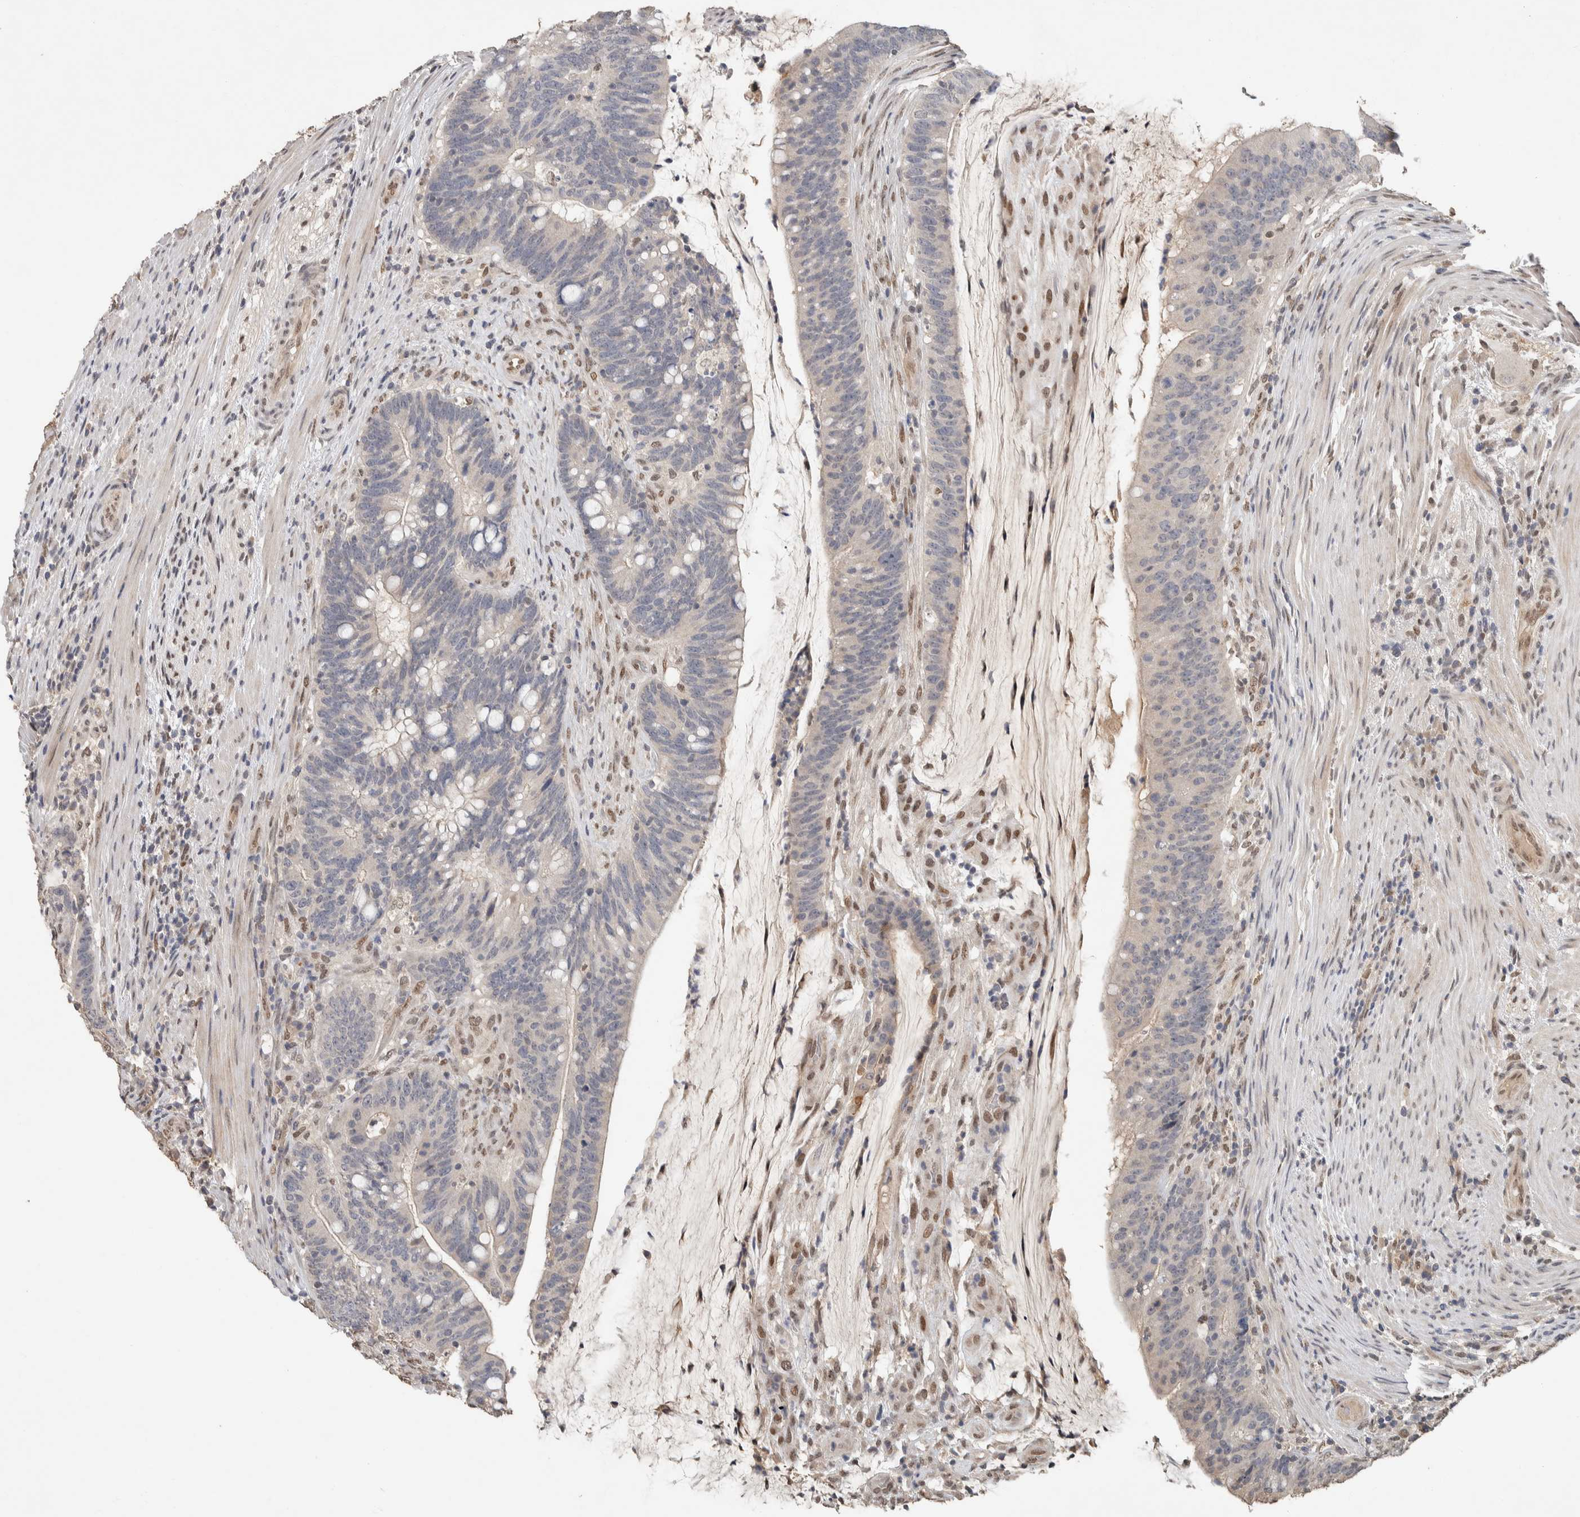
{"staining": {"intensity": "negative", "quantity": "none", "location": "none"}, "tissue": "colorectal cancer", "cell_type": "Tumor cells", "image_type": "cancer", "snomed": [{"axis": "morphology", "description": "Adenocarcinoma, NOS"}, {"axis": "topography", "description": "Colon"}], "caption": "Tumor cells show no significant expression in colorectal cancer. Nuclei are stained in blue.", "gene": "CYSRT1", "patient": {"sex": "female", "age": 66}}